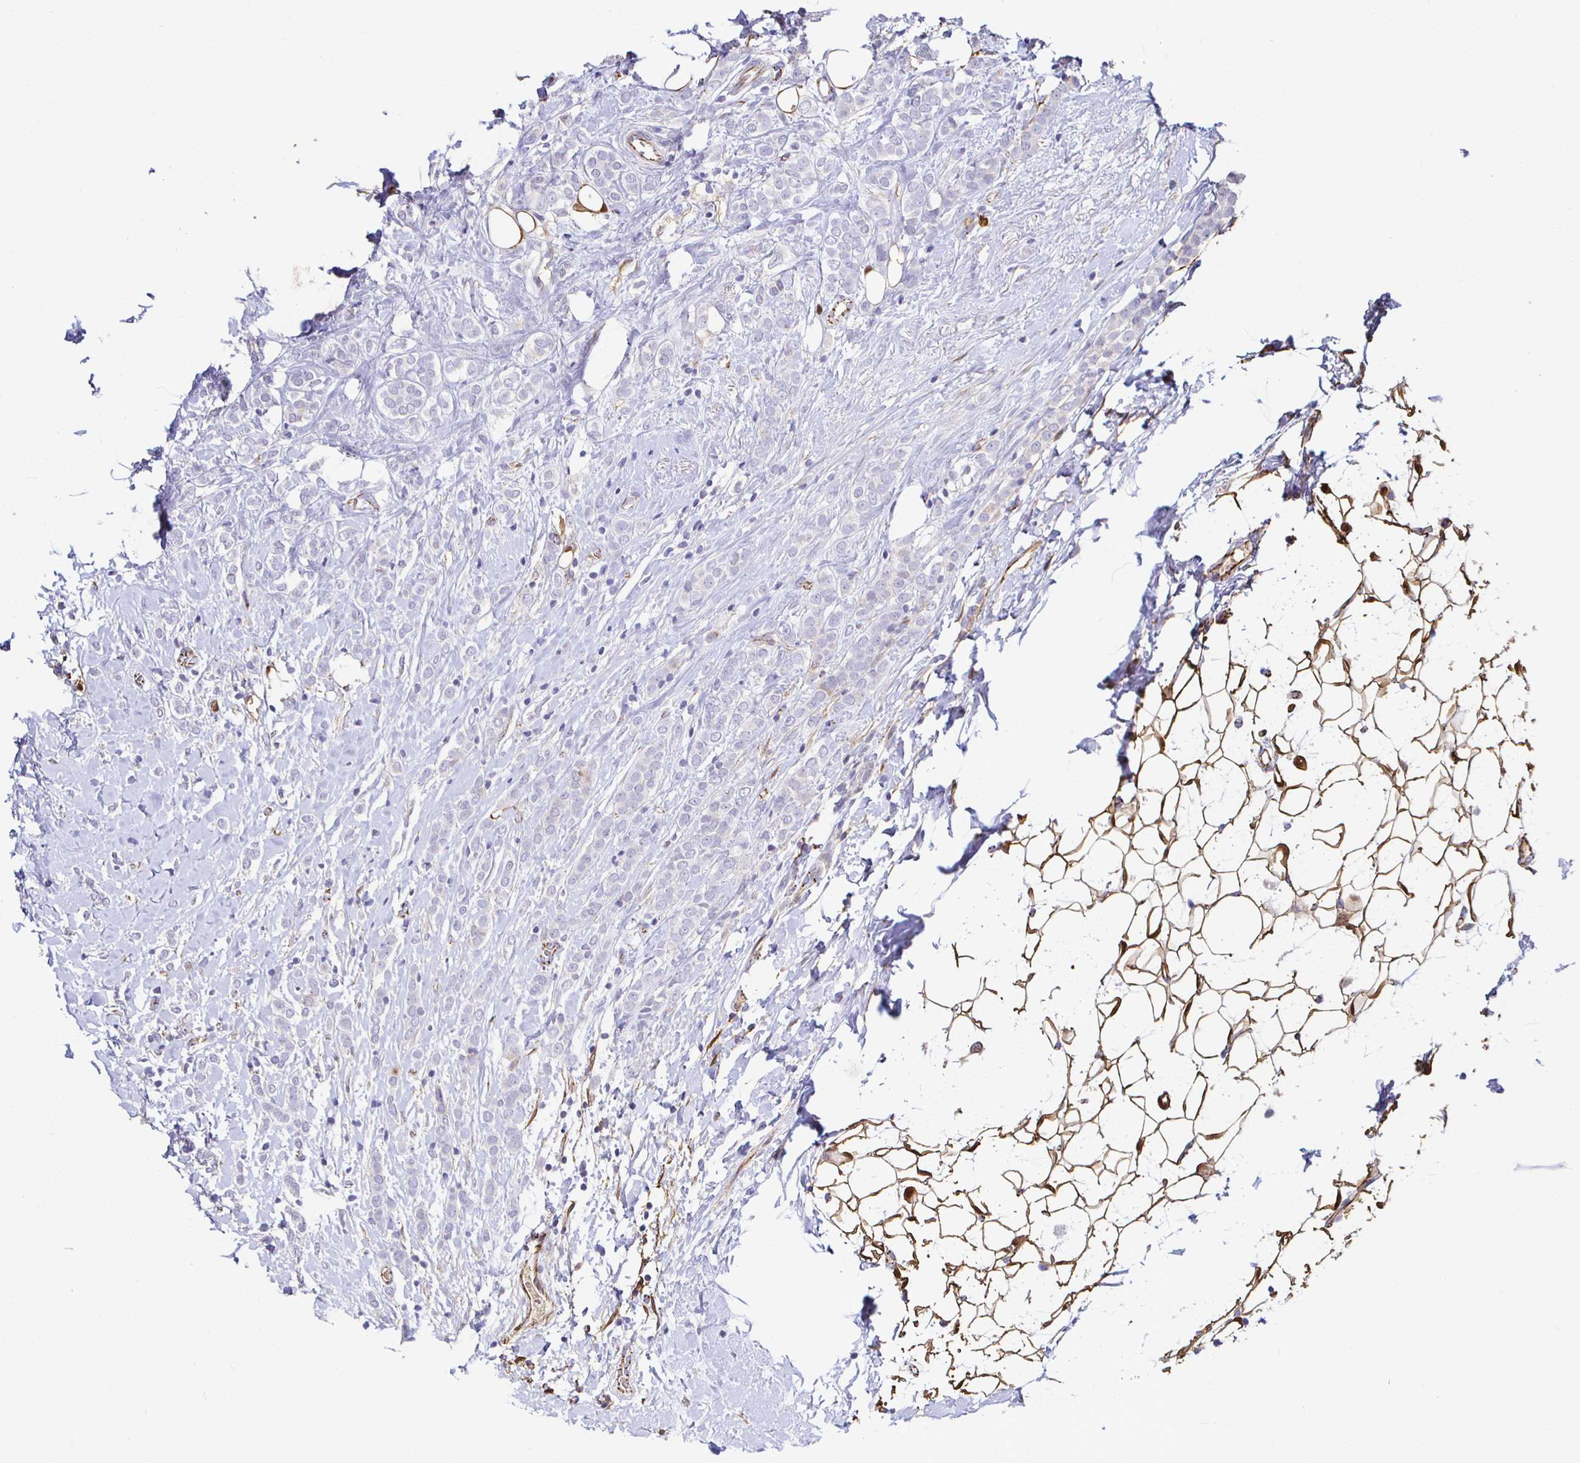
{"staining": {"intensity": "negative", "quantity": "none", "location": "none"}, "tissue": "breast cancer", "cell_type": "Tumor cells", "image_type": "cancer", "snomed": [{"axis": "morphology", "description": "Lobular carcinoma"}, {"axis": "topography", "description": "Breast"}], "caption": "High magnification brightfield microscopy of breast cancer stained with DAB (brown) and counterstained with hematoxylin (blue): tumor cells show no significant staining. (DAB immunohistochemistry (IHC) visualized using brightfield microscopy, high magnification).", "gene": "PIWIL3", "patient": {"sex": "female", "age": 49}}